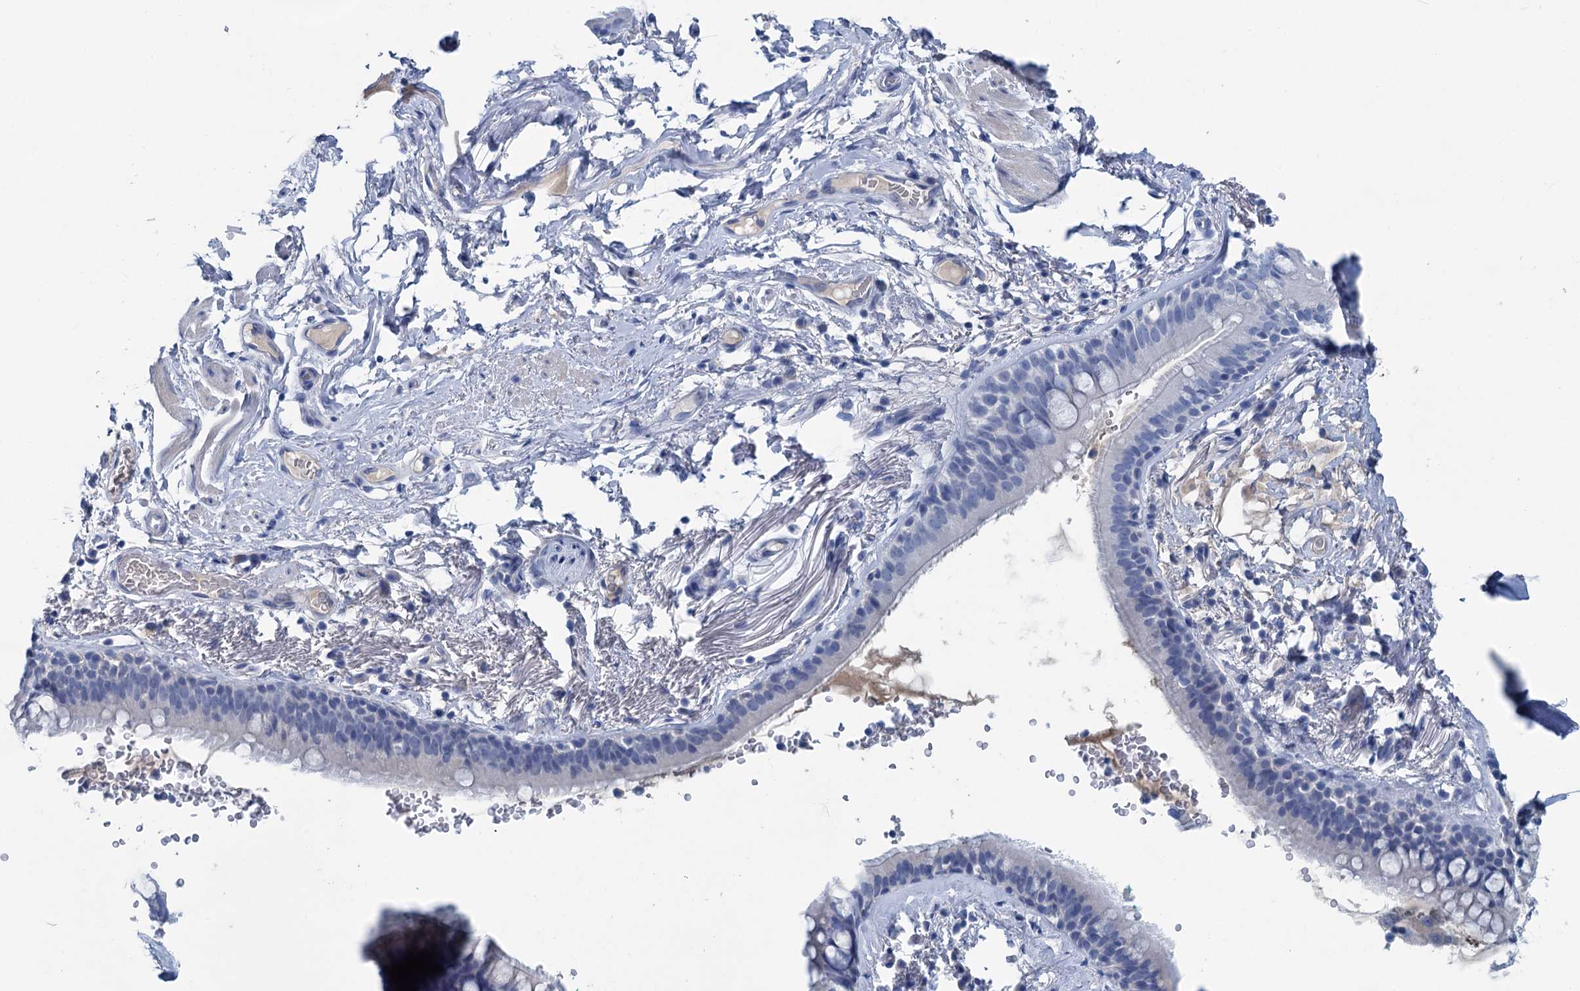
{"staining": {"intensity": "negative", "quantity": "none", "location": "none"}, "tissue": "adipose tissue", "cell_type": "Adipocytes", "image_type": "normal", "snomed": [{"axis": "morphology", "description": "Normal tissue, NOS"}, {"axis": "topography", "description": "Lymph node"}, {"axis": "topography", "description": "Bronchus"}], "caption": "Human adipose tissue stained for a protein using immunohistochemistry (IHC) shows no positivity in adipocytes.", "gene": "MYOZ3", "patient": {"sex": "male", "age": 63}}